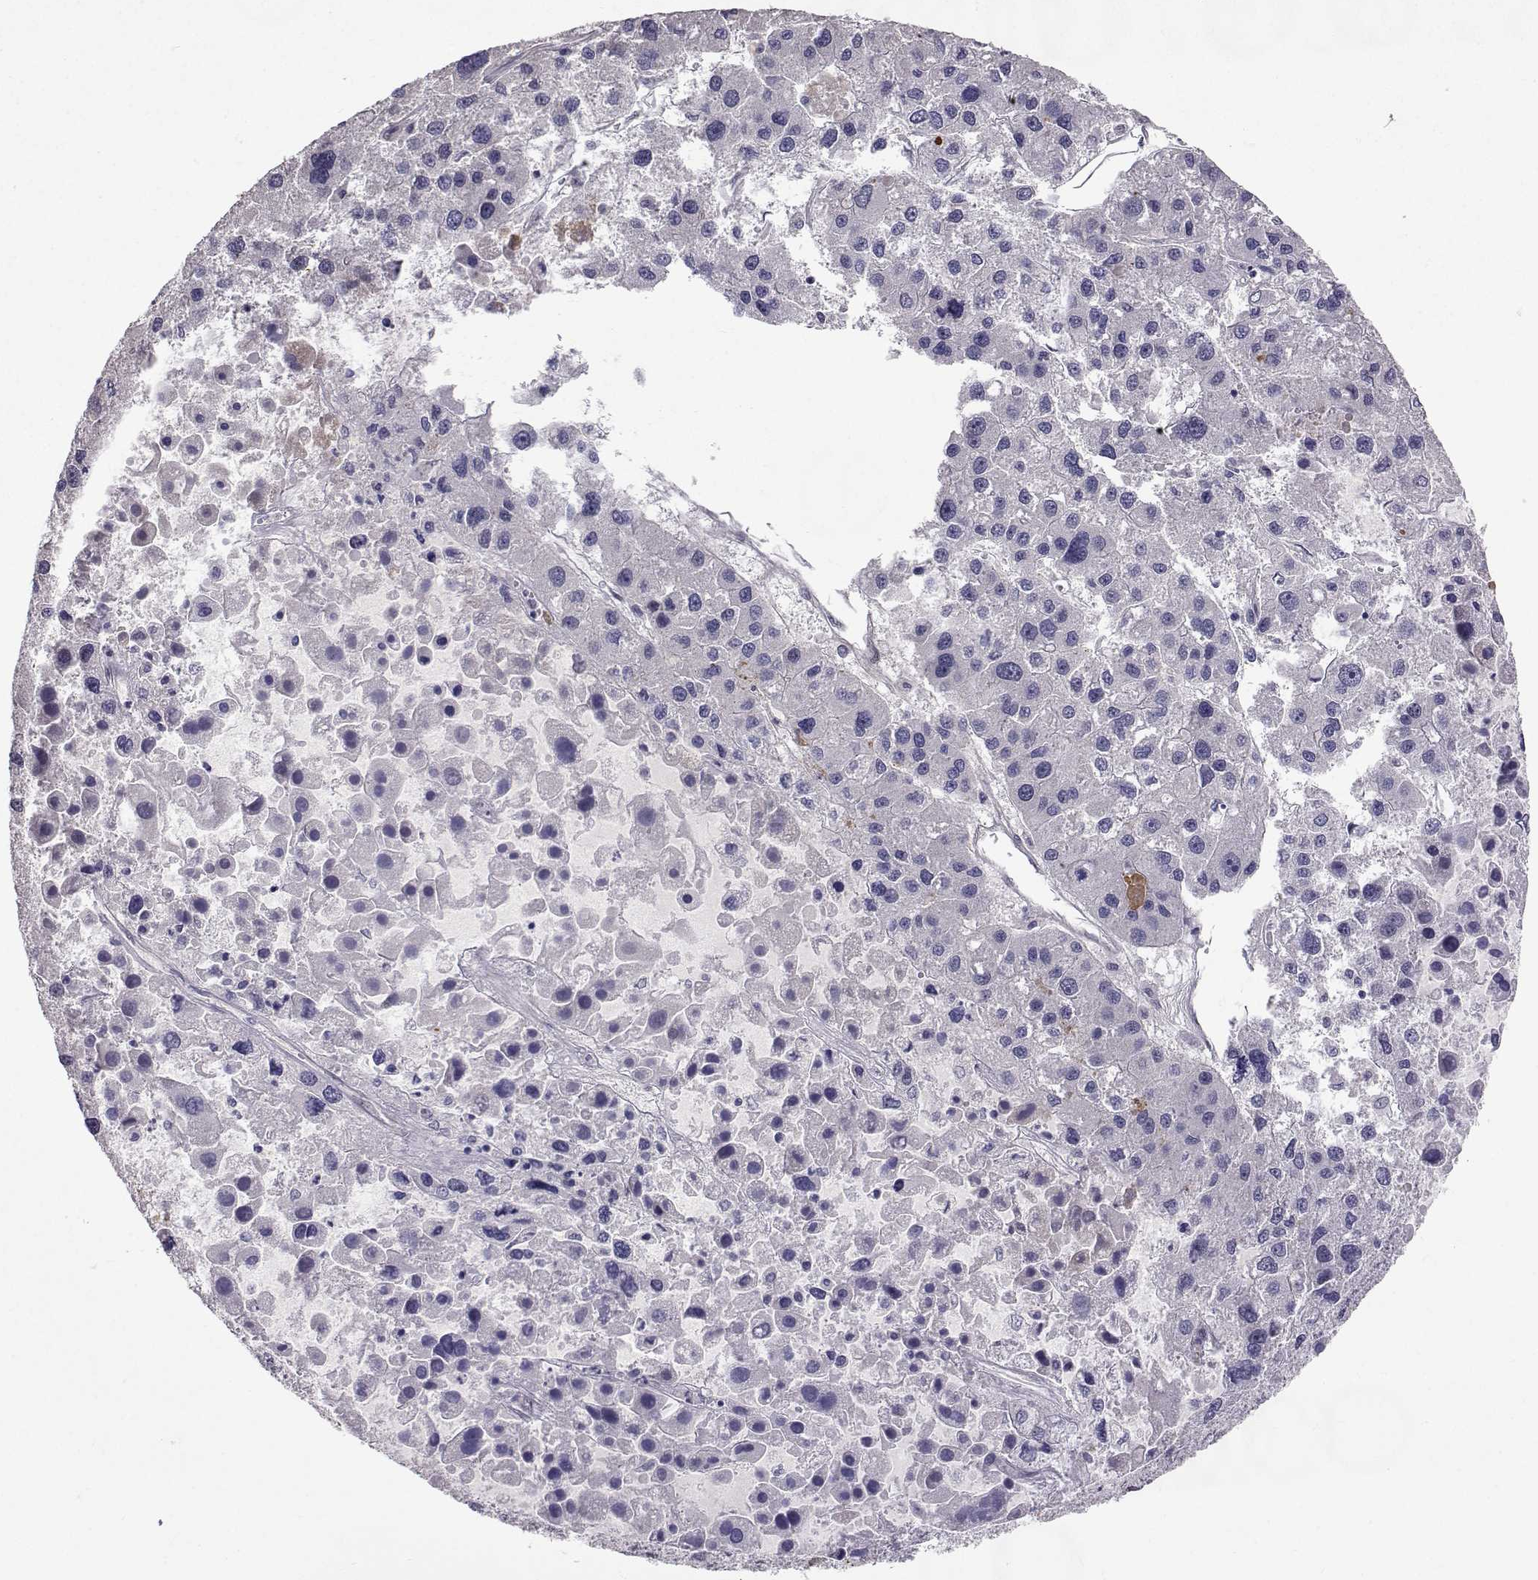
{"staining": {"intensity": "negative", "quantity": "none", "location": "none"}, "tissue": "liver cancer", "cell_type": "Tumor cells", "image_type": "cancer", "snomed": [{"axis": "morphology", "description": "Carcinoma, Hepatocellular, NOS"}, {"axis": "topography", "description": "Liver"}], "caption": "Immunohistochemical staining of human liver cancer demonstrates no significant expression in tumor cells. Brightfield microscopy of immunohistochemistry stained with DAB (3,3'-diaminobenzidine) (brown) and hematoxylin (blue), captured at high magnification.", "gene": "SLC6A3", "patient": {"sex": "male", "age": 73}}